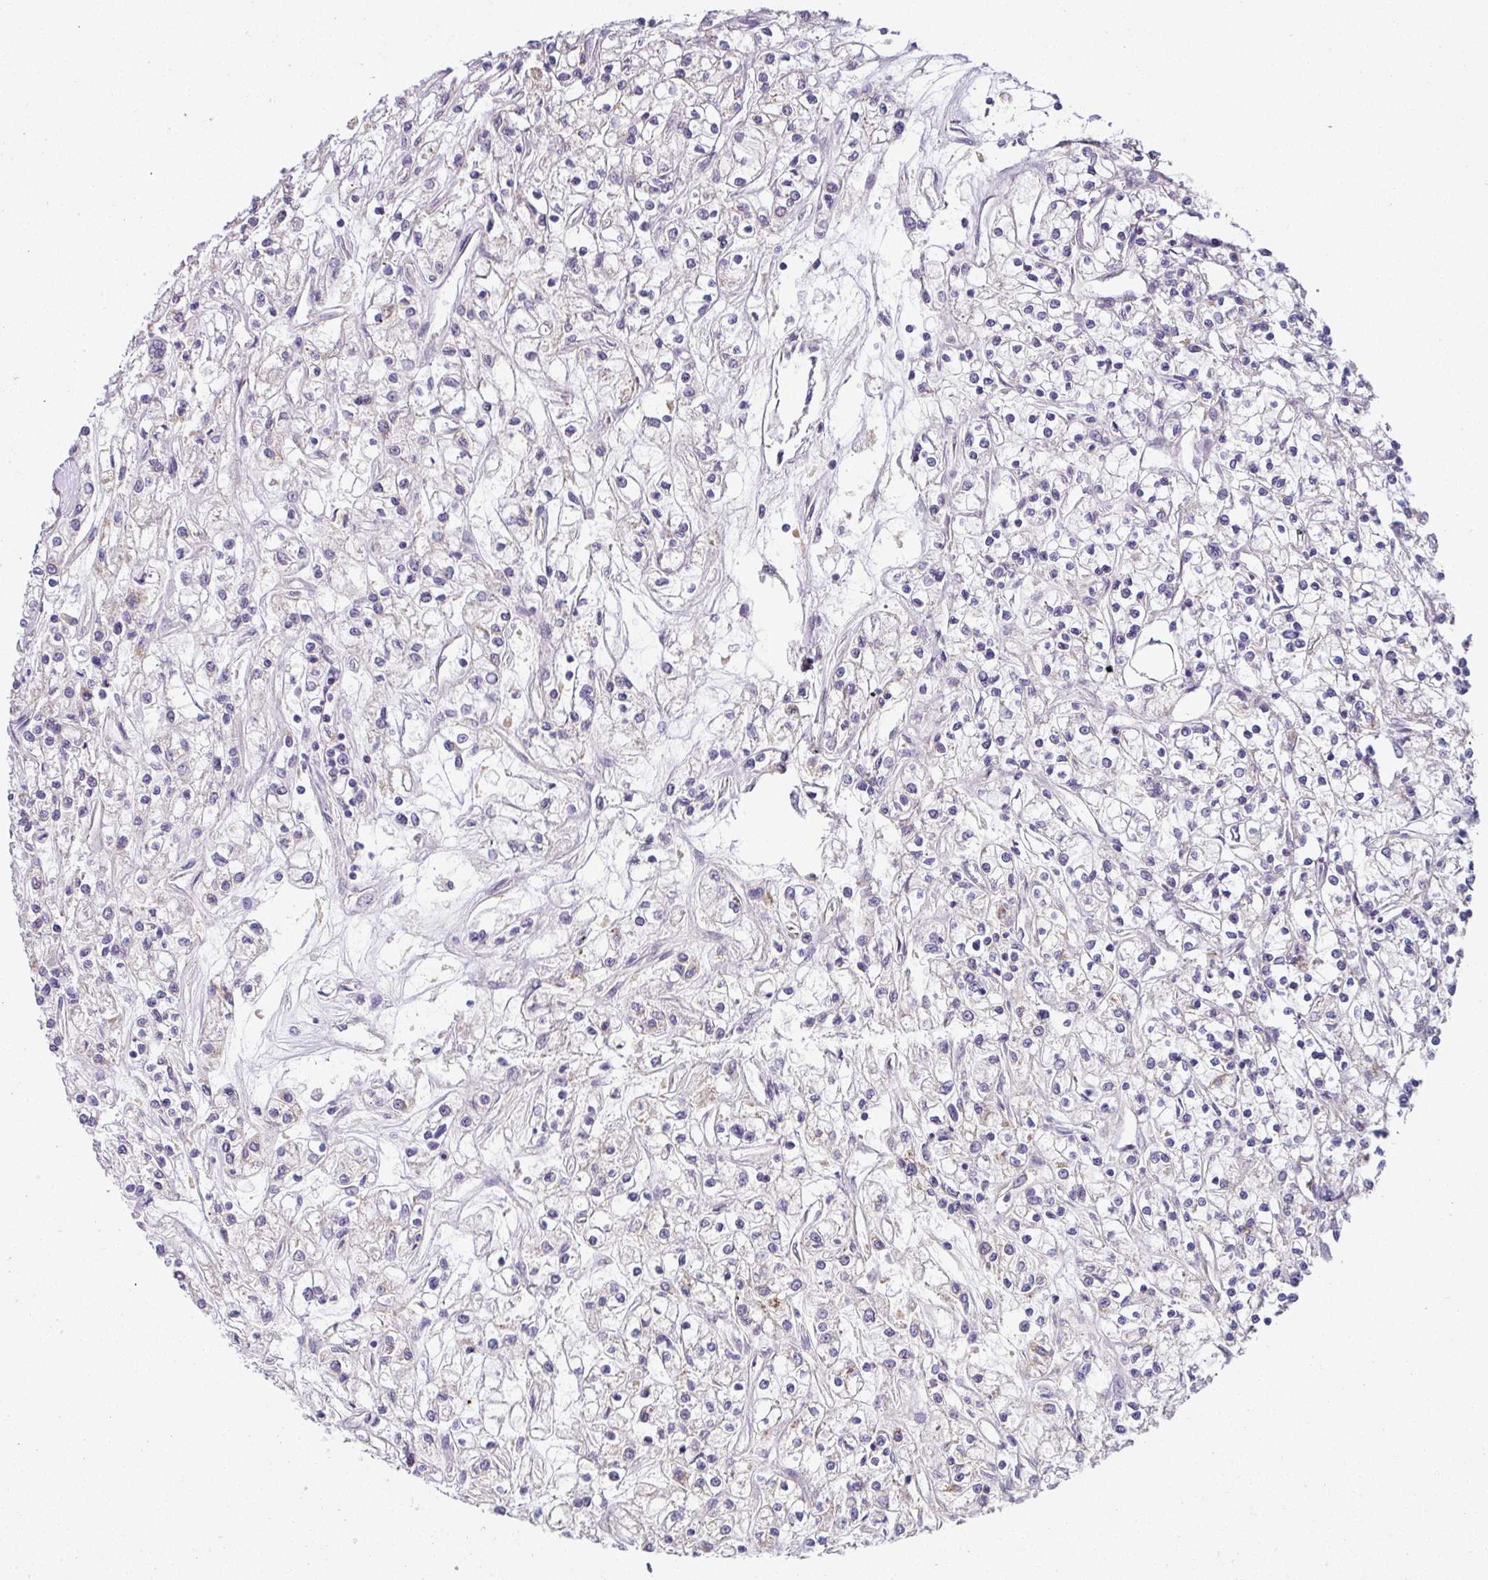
{"staining": {"intensity": "negative", "quantity": "none", "location": "none"}, "tissue": "renal cancer", "cell_type": "Tumor cells", "image_type": "cancer", "snomed": [{"axis": "morphology", "description": "Adenocarcinoma, NOS"}, {"axis": "topography", "description": "Kidney"}], "caption": "The immunohistochemistry micrograph has no significant expression in tumor cells of renal cancer (adenocarcinoma) tissue.", "gene": "SARS2", "patient": {"sex": "female", "age": 59}}